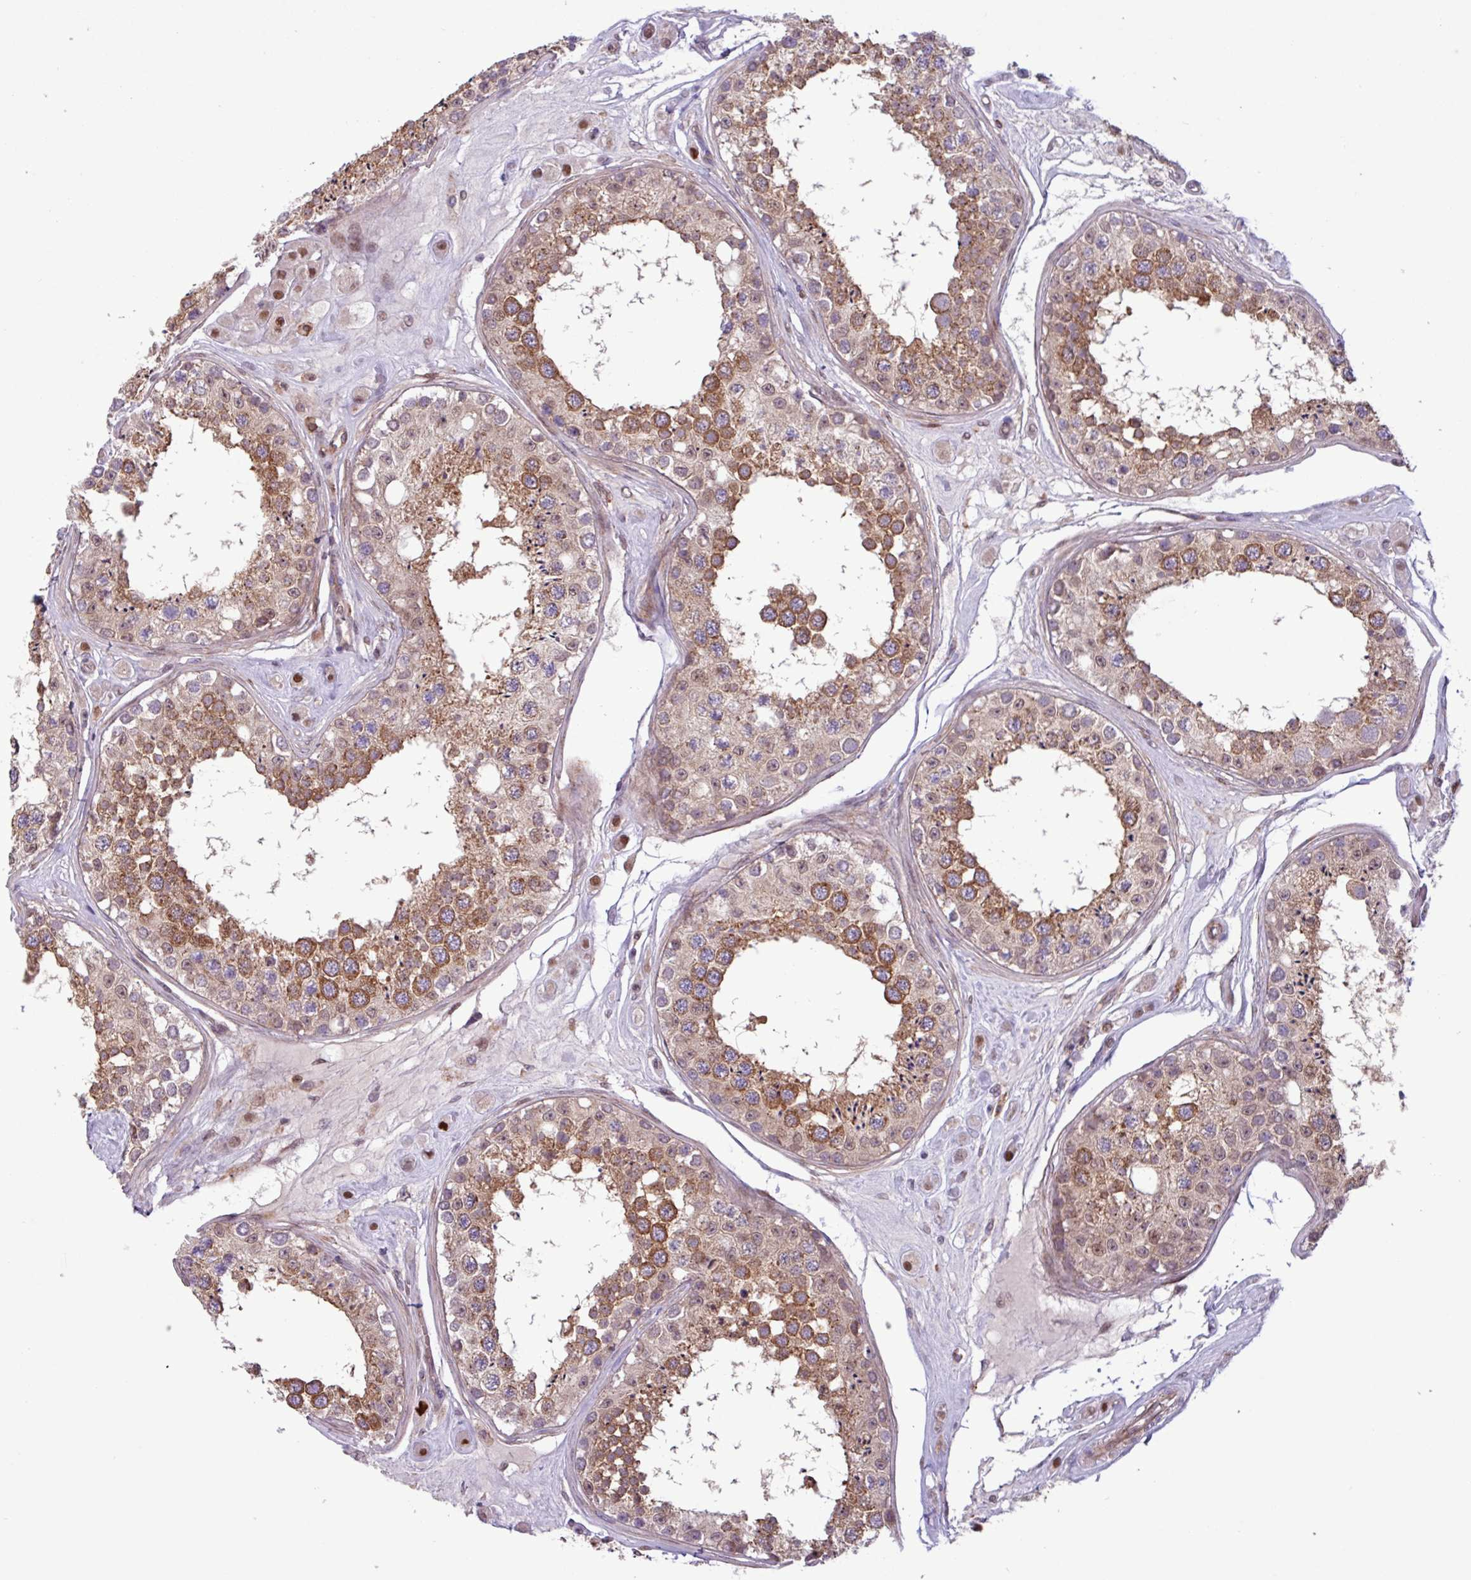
{"staining": {"intensity": "strong", "quantity": "25%-75%", "location": "cytoplasmic/membranous"}, "tissue": "testis", "cell_type": "Cells in seminiferous ducts", "image_type": "normal", "snomed": [{"axis": "morphology", "description": "Normal tissue, NOS"}, {"axis": "topography", "description": "Testis"}], "caption": "Cells in seminiferous ducts exhibit strong cytoplasmic/membranous positivity in about 25%-75% of cells in normal testis.", "gene": "CNTRL", "patient": {"sex": "male", "age": 25}}